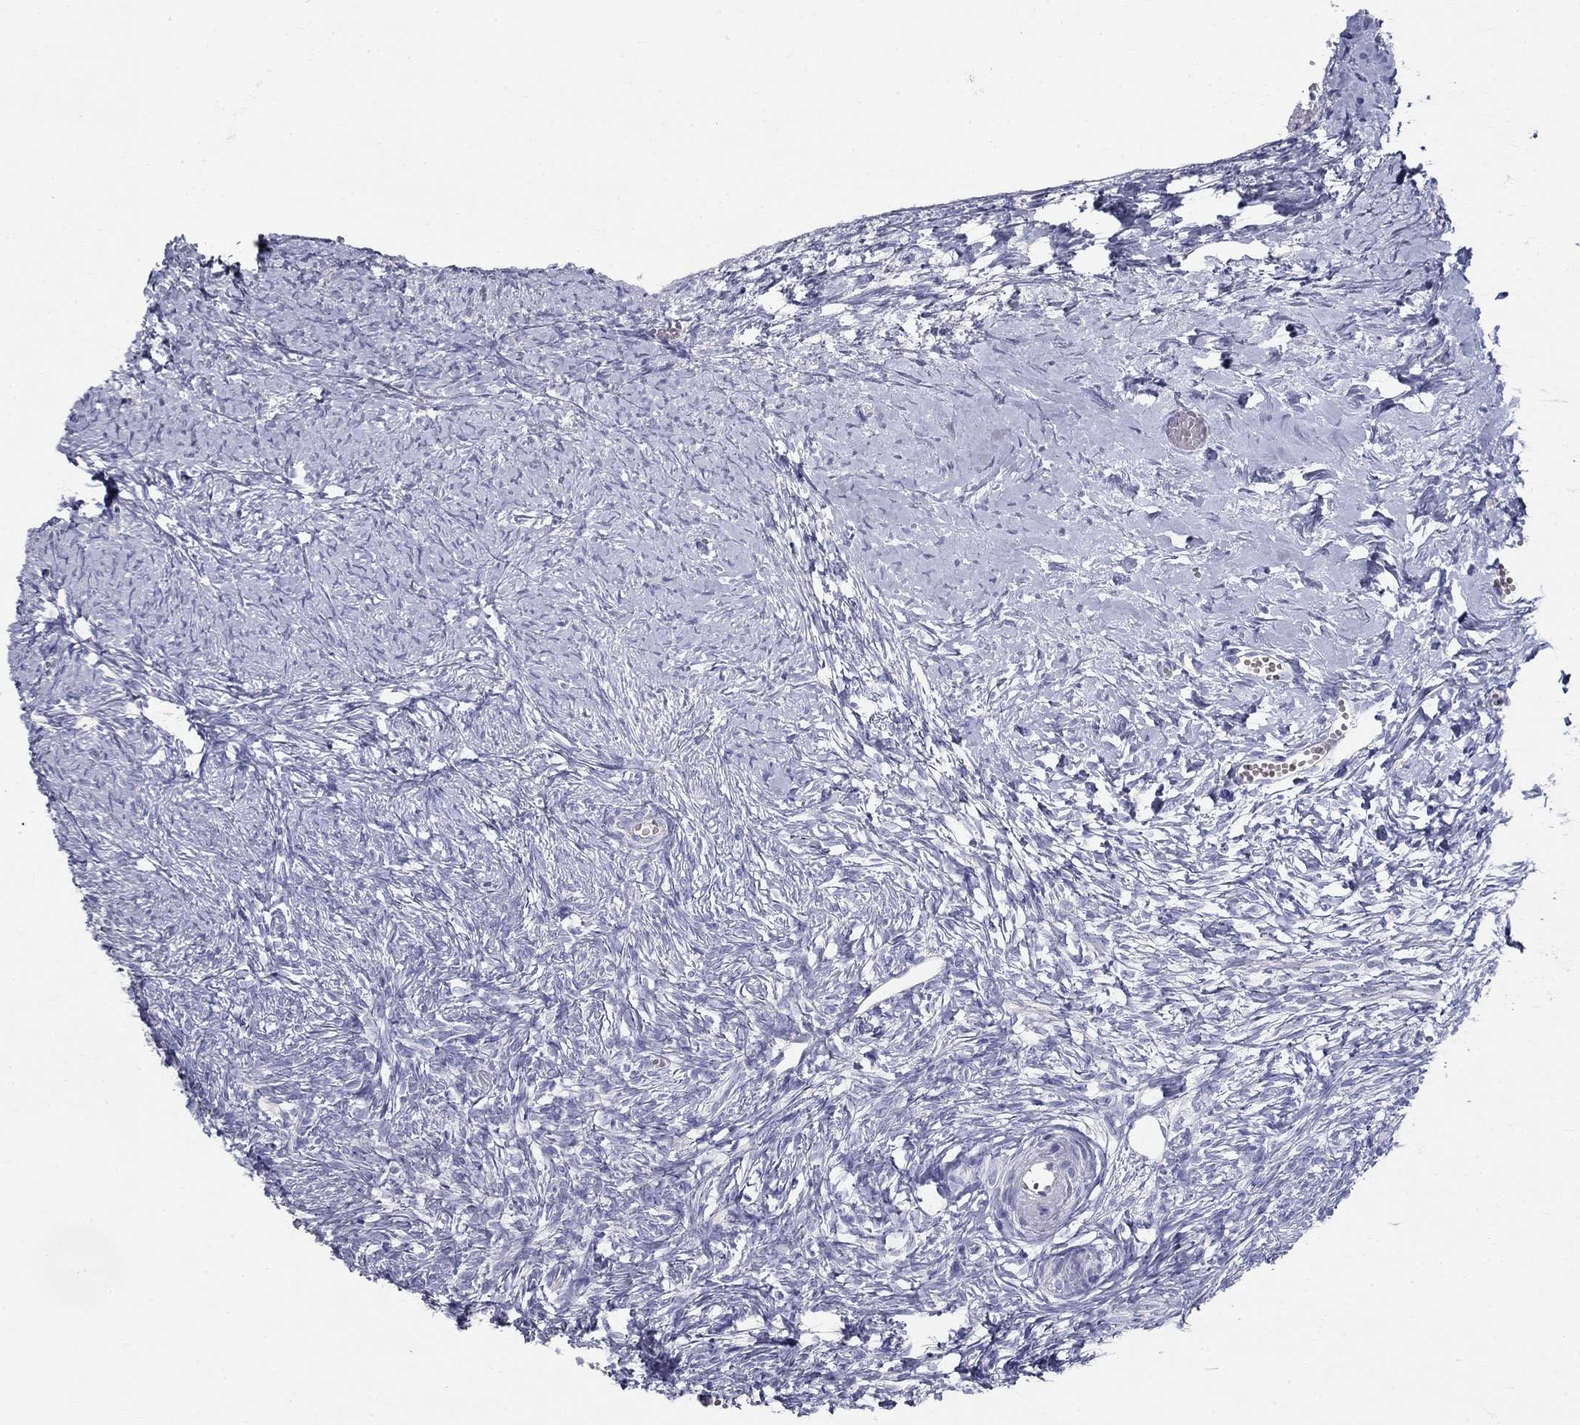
{"staining": {"intensity": "negative", "quantity": "none", "location": "none"}, "tissue": "ovary", "cell_type": "Ovarian stroma cells", "image_type": "normal", "snomed": [{"axis": "morphology", "description": "Normal tissue, NOS"}, {"axis": "topography", "description": "Ovary"}], "caption": "An IHC micrograph of benign ovary is shown. There is no staining in ovarian stroma cells of ovary. The staining was performed using DAB to visualize the protein expression in brown, while the nuclei were stained in blue with hematoxylin (Magnification: 20x).", "gene": "ENSG00000290147", "patient": {"sex": "female", "age": 43}}